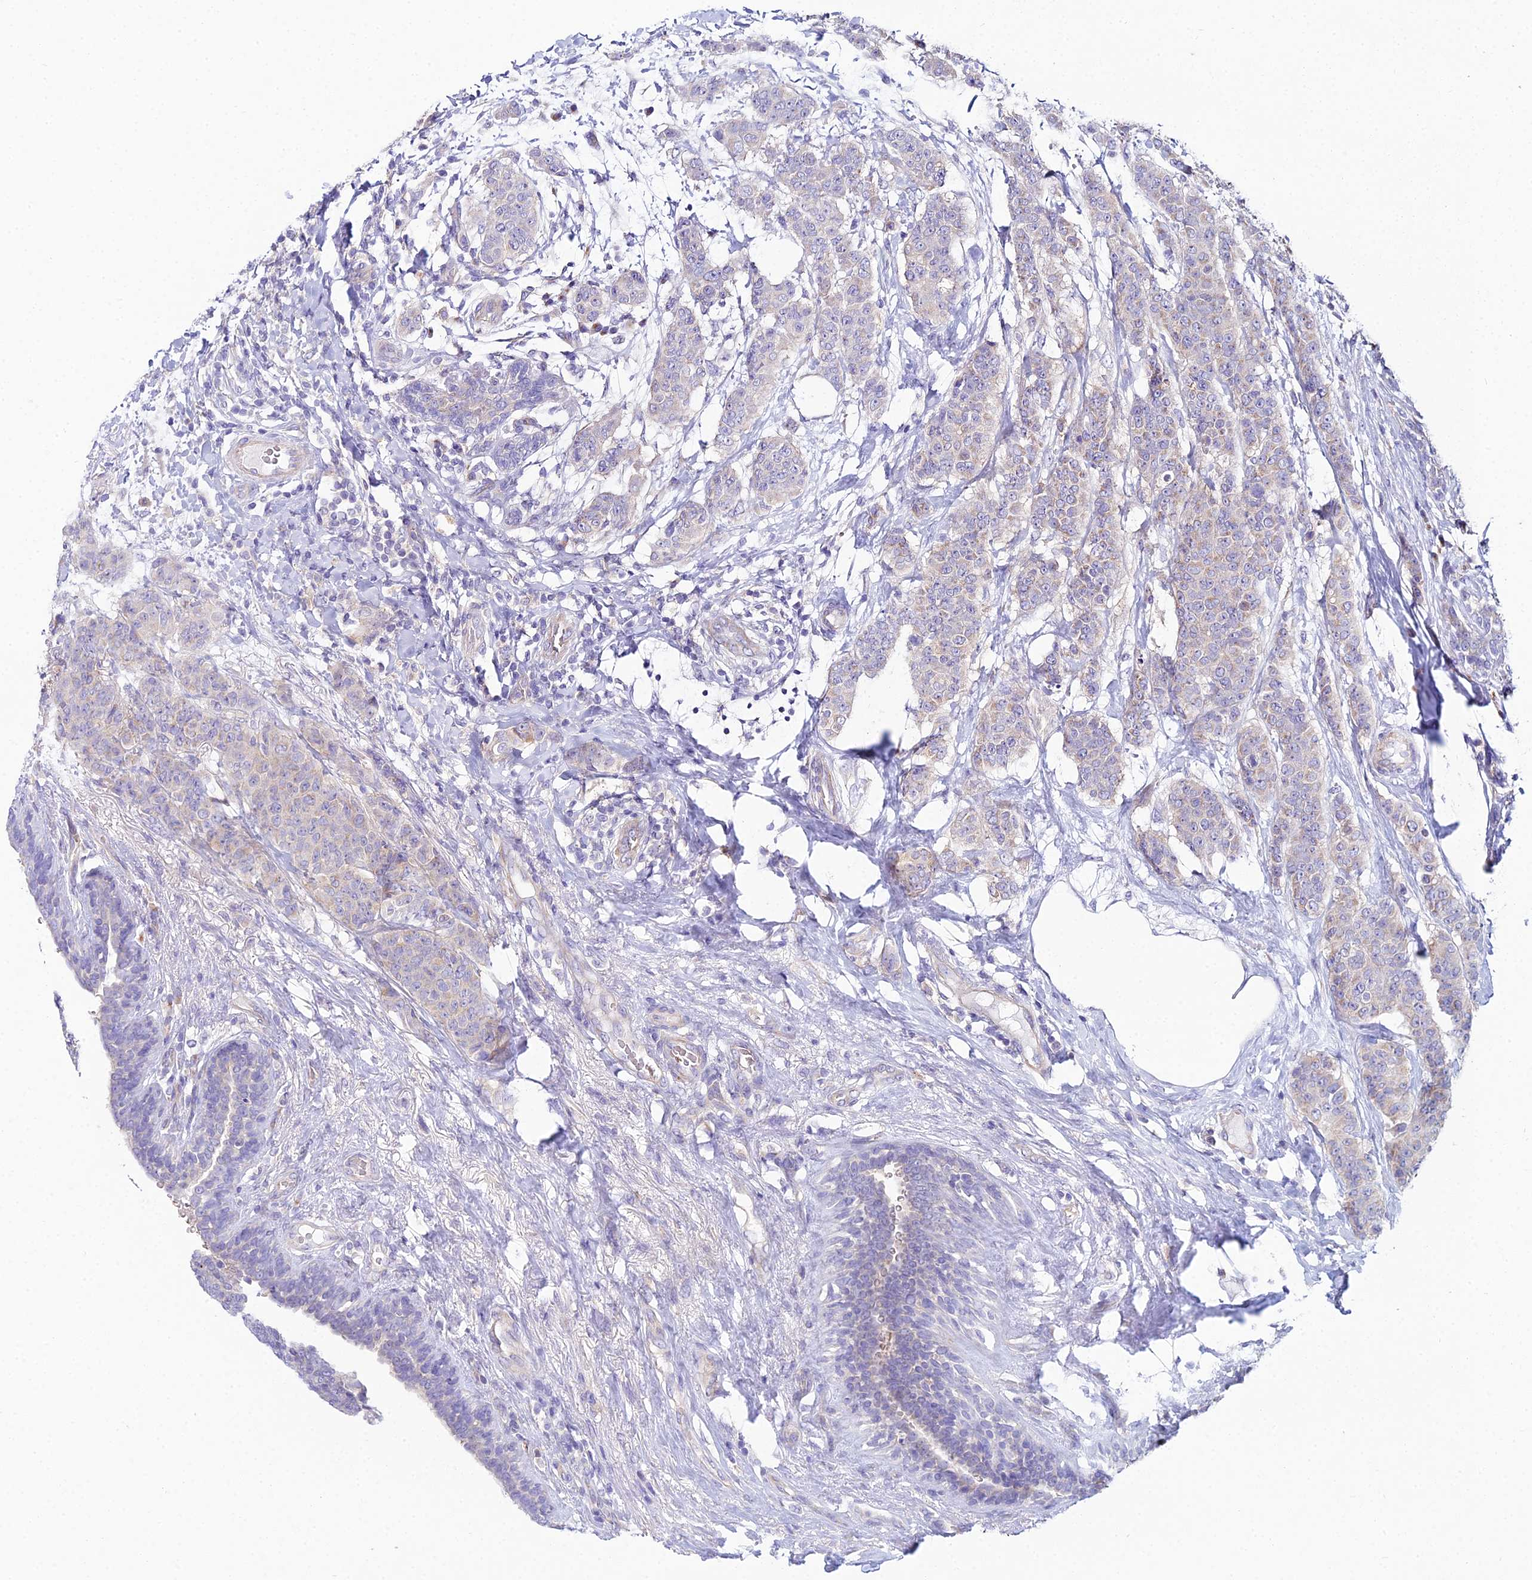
{"staining": {"intensity": "negative", "quantity": "none", "location": "none"}, "tissue": "breast cancer", "cell_type": "Tumor cells", "image_type": "cancer", "snomed": [{"axis": "morphology", "description": "Duct carcinoma"}, {"axis": "topography", "description": "Breast"}], "caption": "The histopathology image displays no staining of tumor cells in breast cancer.", "gene": "ZNF564", "patient": {"sex": "female", "age": 40}}